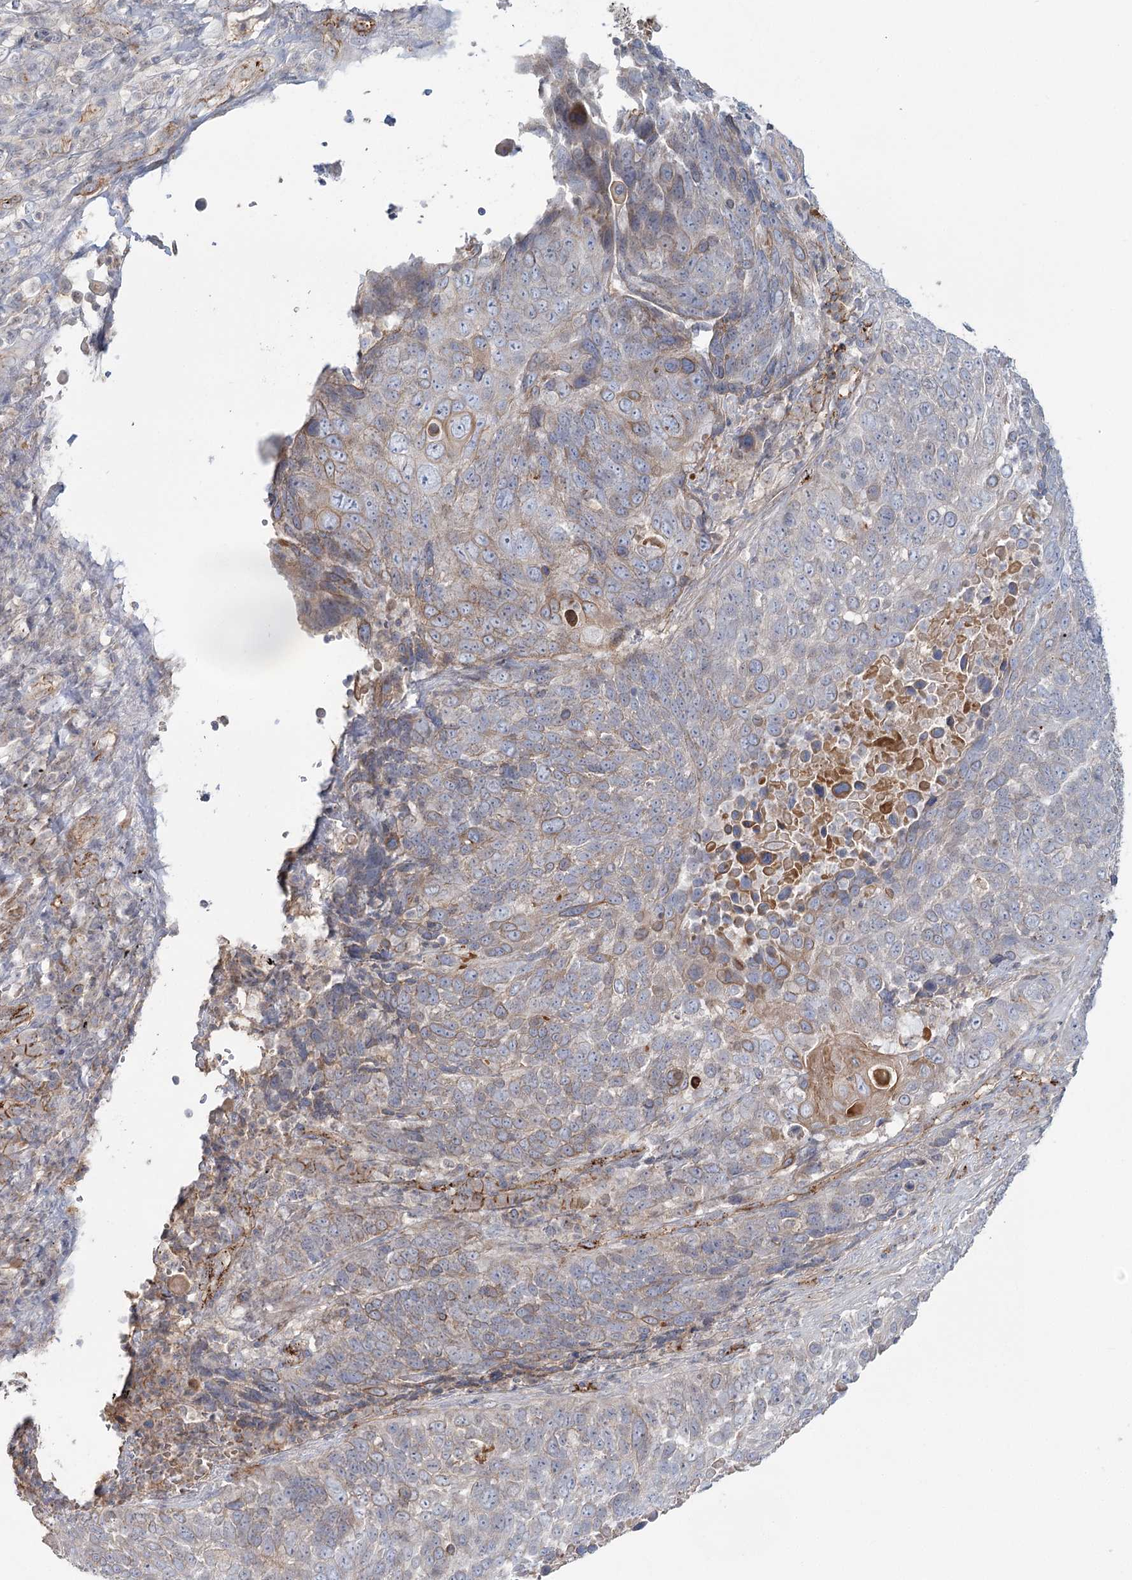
{"staining": {"intensity": "weak", "quantity": "<25%", "location": "cytoplasmic/membranous"}, "tissue": "lung cancer", "cell_type": "Tumor cells", "image_type": "cancer", "snomed": [{"axis": "morphology", "description": "Squamous cell carcinoma, NOS"}, {"axis": "topography", "description": "Lung"}], "caption": "This is an immunohistochemistry photomicrograph of lung cancer. There is no staining in tumor cells.", "gene": "KBTBD4", "patient": {"sex": "male", "age": 66}}